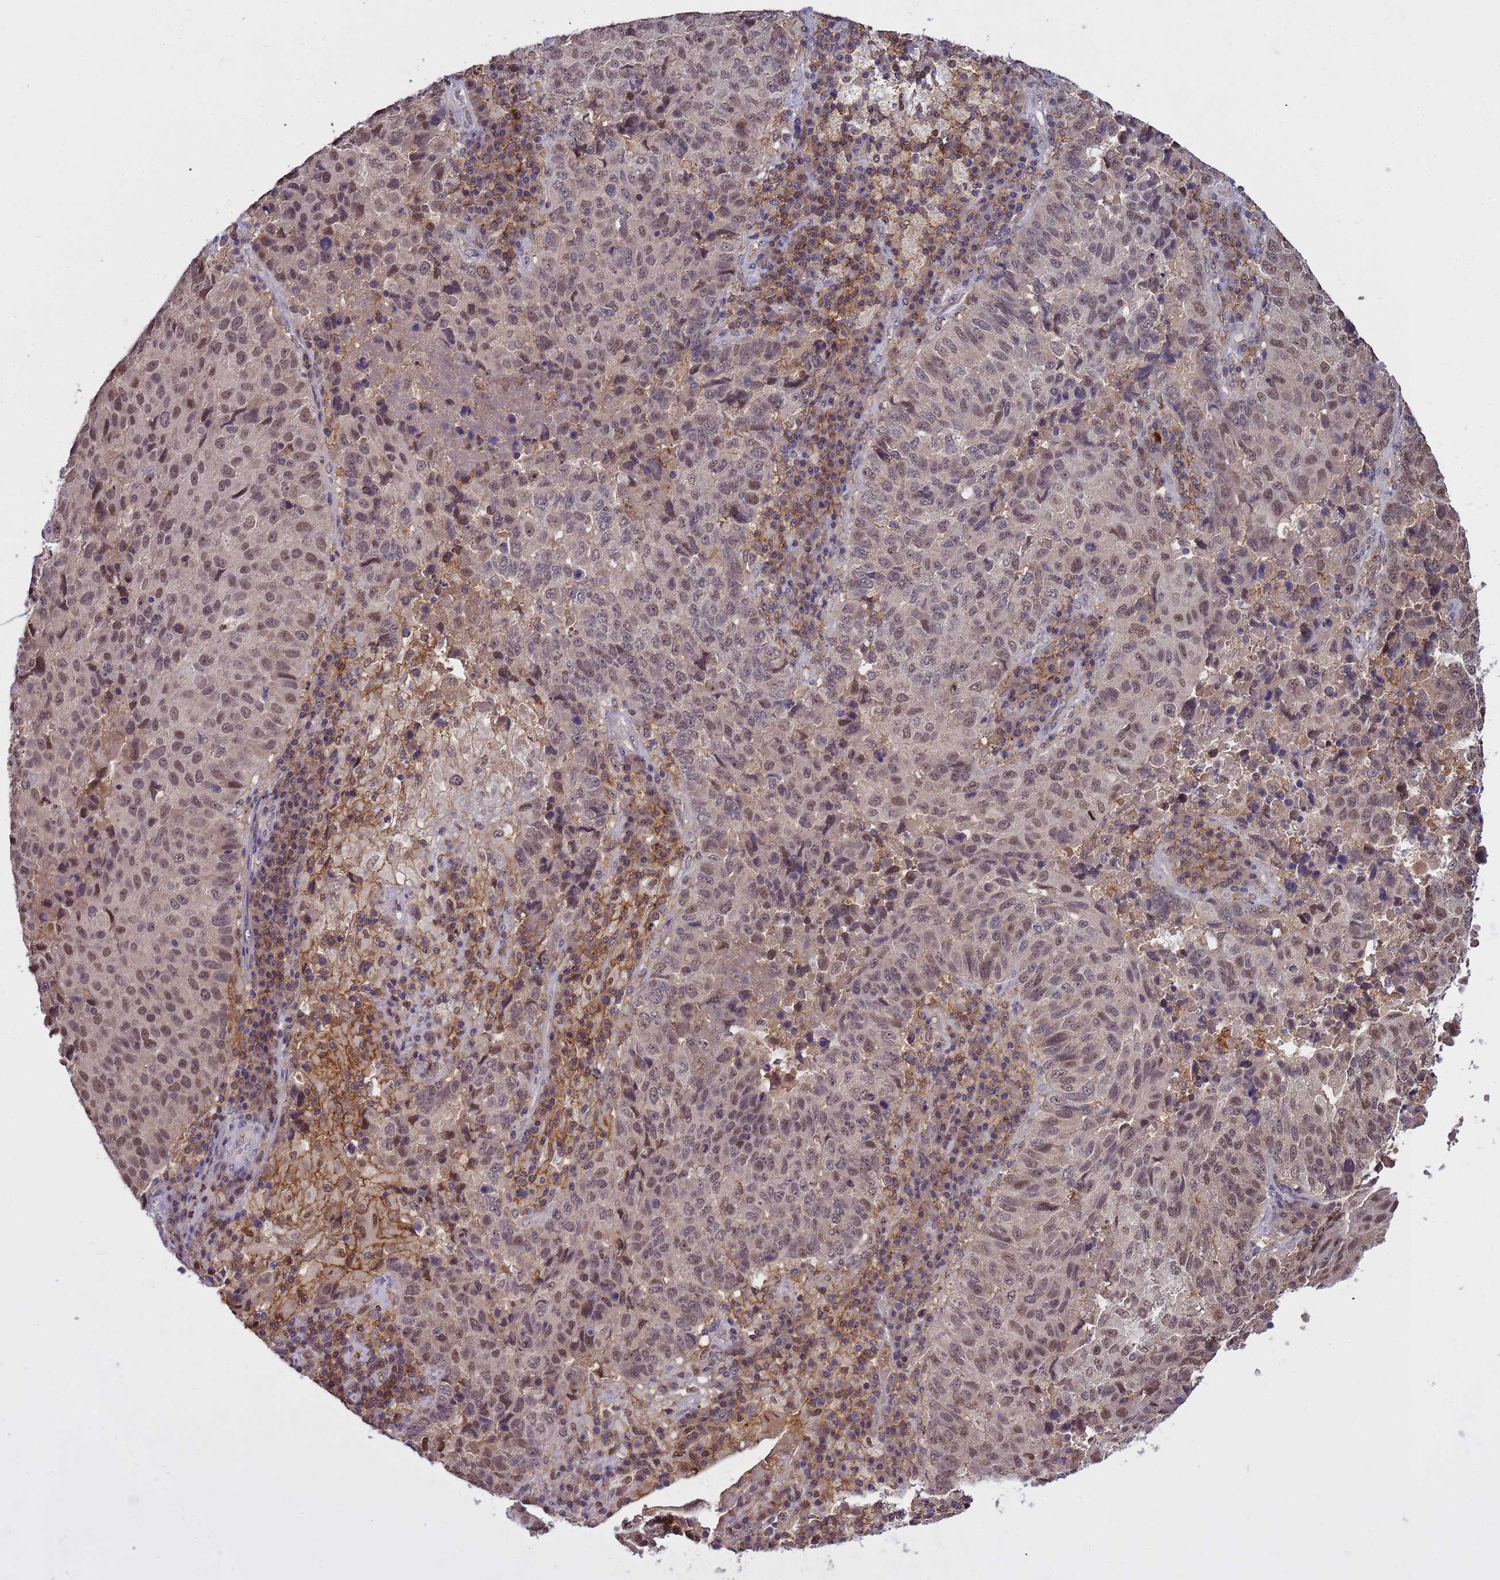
{"staining": {"intensity": "moderate", "quantity": "25%-75%", "location": "nuclear"}, "tissue": "lung cancer", "cell_type": "Tumor cells", "image_type": "cancer", "snomed": [{"axis": "morphology", "description": "Squamous cell carcinoma, NOS"}, {"axis": "topography", "description": "Lung"}], "caption": "Squamous cell carcinoma (lung) stained with DAB (3,3'-diaminobenzidine) immunohistochemistry displays medium levels of moderate nuclear positivity in approximately 25%-75% of tumor cells. The protein is shown in brown color, while the nuclei are stained blue.", "gene": "CD53", "patient": {"sex": "male", "age": 73}}